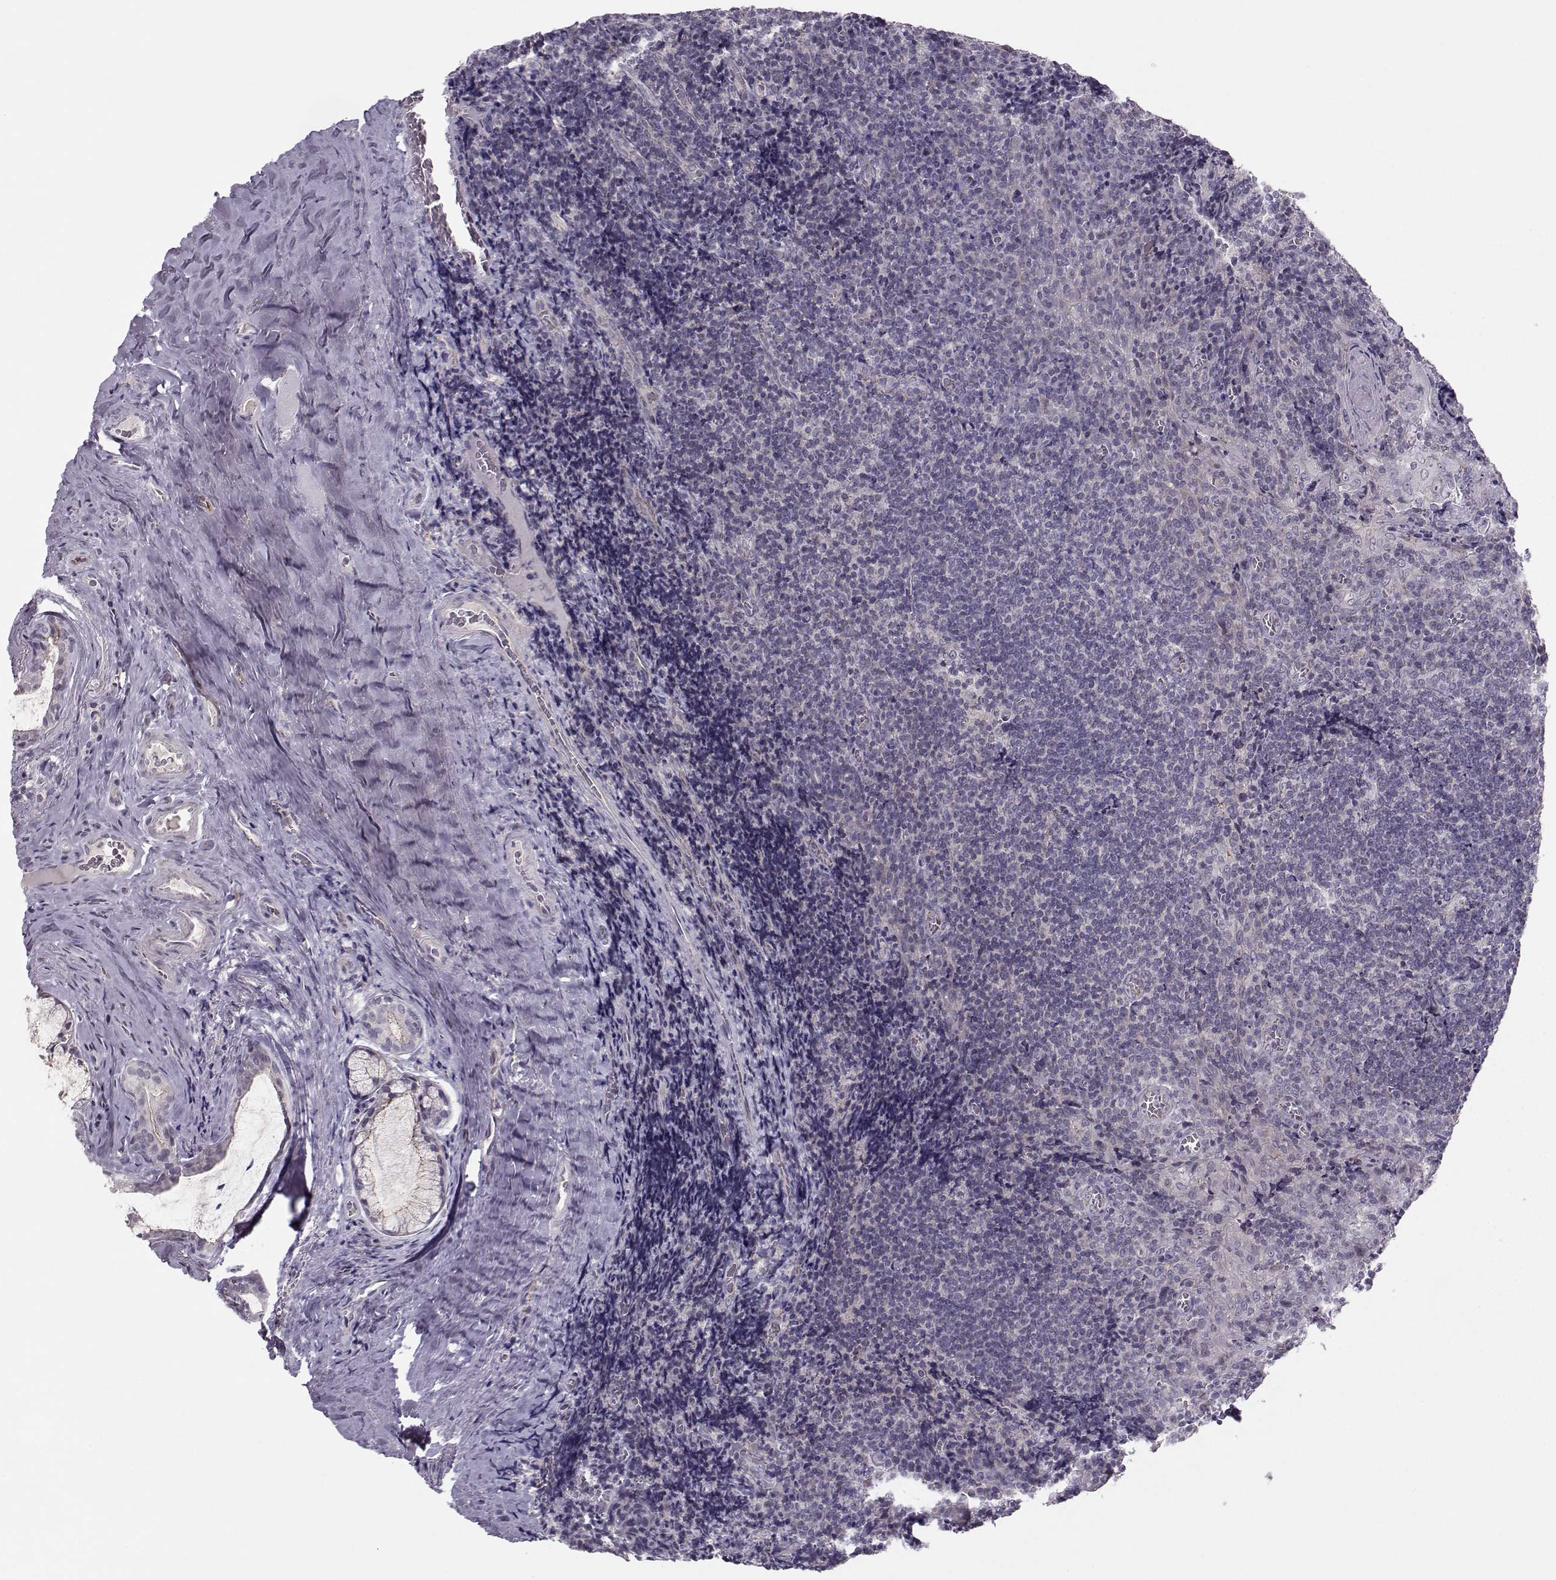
{"staining": {"intensity": "negative", "quantity": "none", "location": "none"}, "tissue": "tonsil", "cell_type": "Germinal center cells", "image_type": "normal", "snomed": [{"axis": "morphology", "description": "Normal tissue, NOS"}, {"axis": "morphology", "description": "Inflammation, NOS"}, {"axis": "topography", "description": "Tonsil"}], "caption": "Immunohistochemical staining of unremarkable human tonsil demonstrates no significant staining in germinal center cells. (Immunohistochemistry, brightfield microscopy, high magnification).", "gene": "MAST1", "patient": {"sex": "female", "age": 31}}